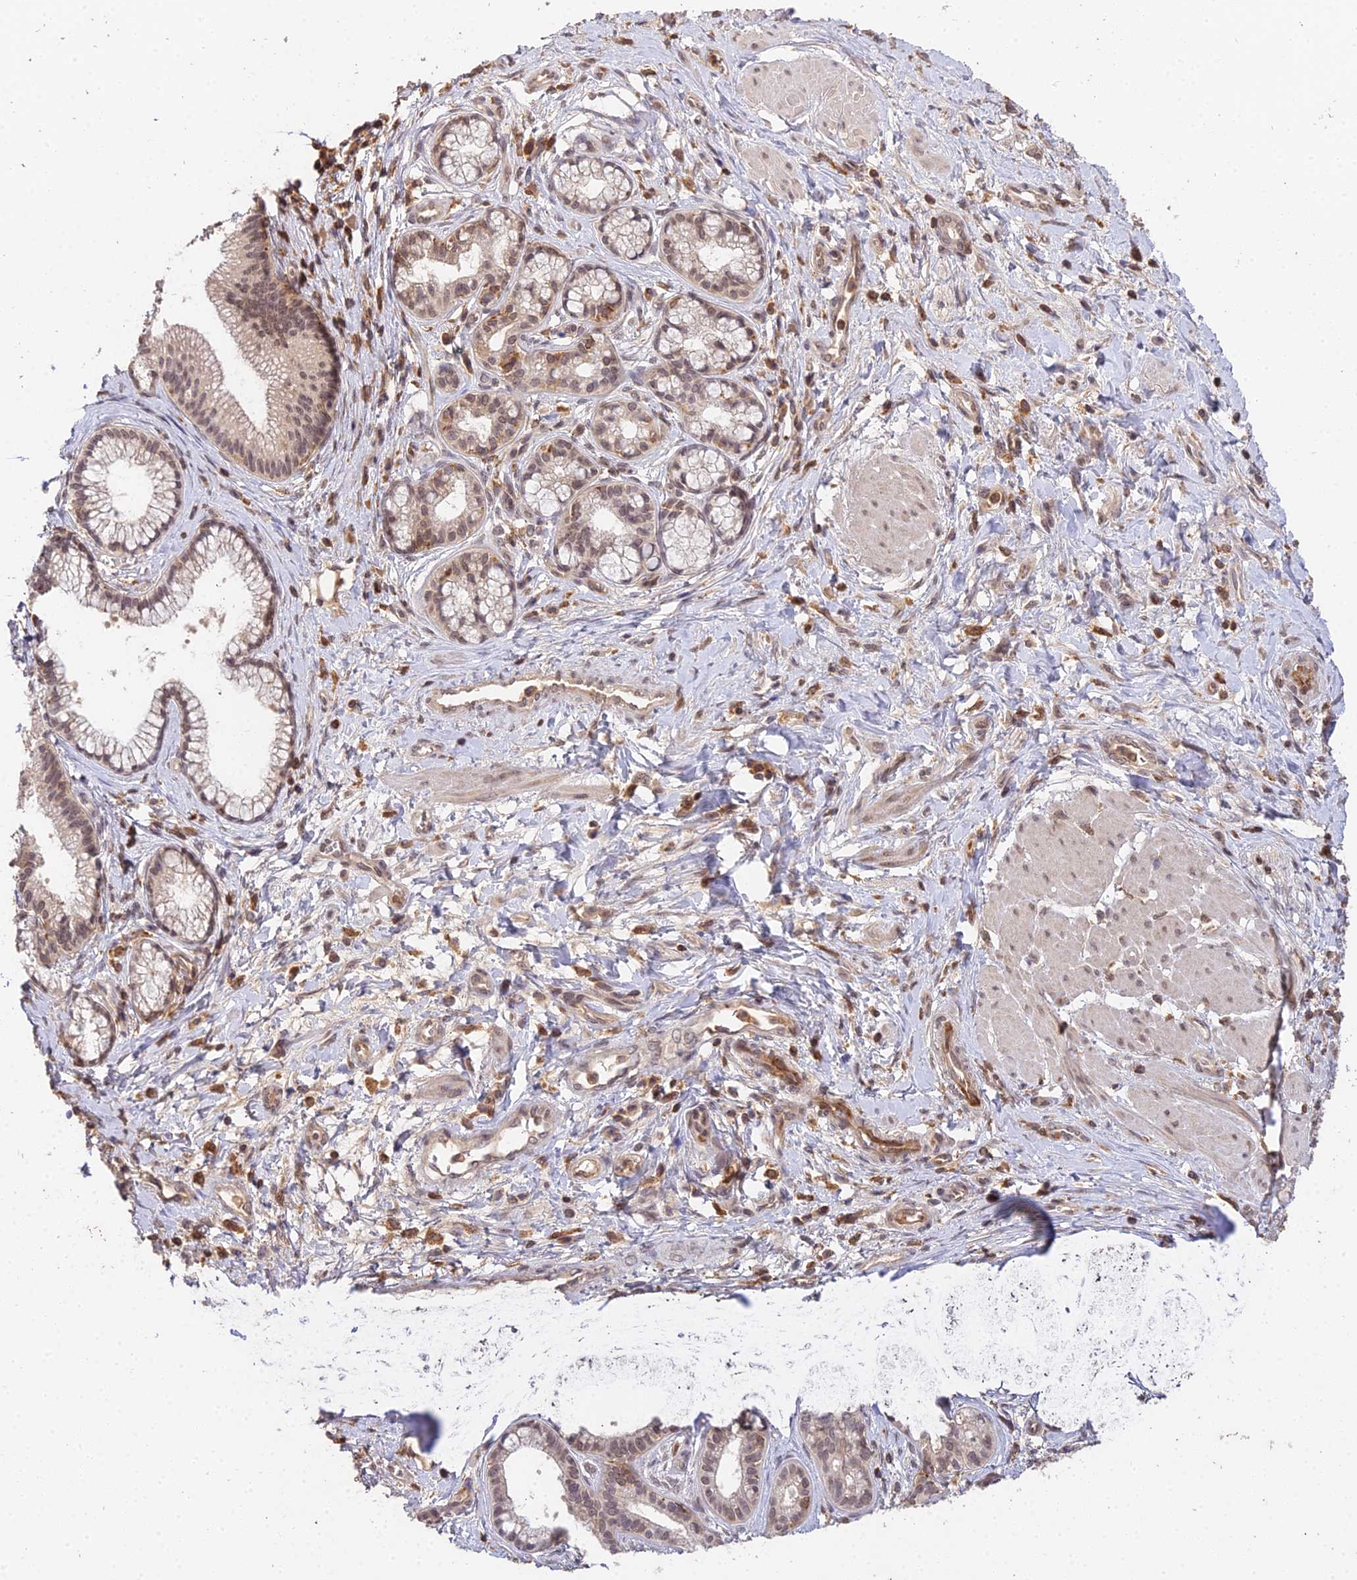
{"staining": {"intensity": "moderate", "quantity": ">75%", "location": "nuclear"}, "tissue": "pancreatic cancer", "cell_type": "Tumor cells", "image_type": "cancer", "snomed": [{"axis": "morphology", "description": "Adenocarcinoma, NOS"}, {"axis": "topography", "description": "Pancreas"}], "caption": "Immunohistochemical staining of pancreatic cancer demonstrates medium levels of moderate nuclear protein positivity in approximately >75% of tumor cells.", "gene": "TPRX1", "patient": {"sex": "male", "age": 72}}